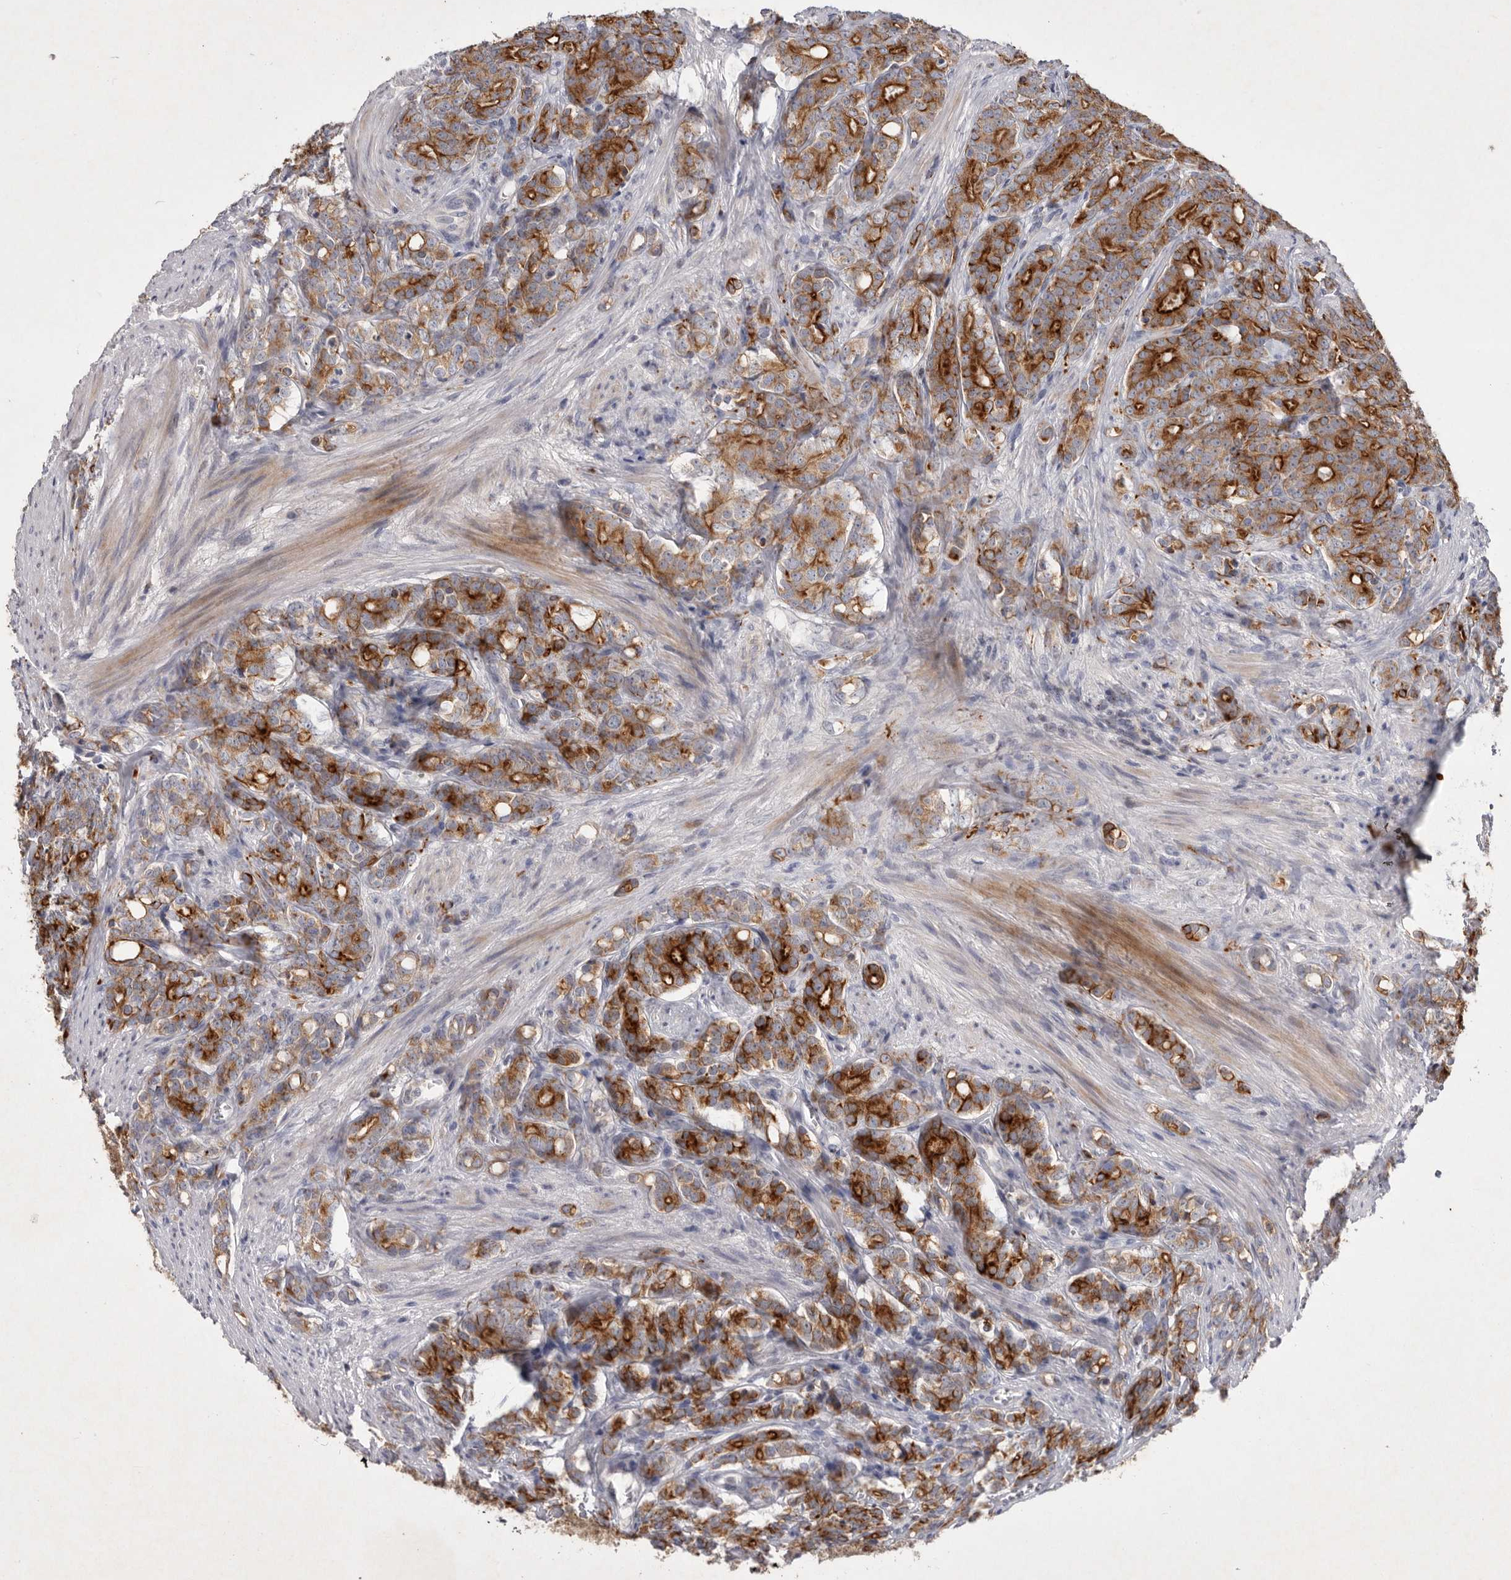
{"staining": {"intensity": "strong", "quantity": ">75%", "location": "cytoplasmic/membranous"}, "tissue": "prostate cancer", "cell_type": "Tumor cells", "image_type": "cancer", "snomed": [{"axis": "morphology", "description": "Adenocarcinoma, High grade"}, {"axis": "topography", "description": "Prostate"}], "caption": "Tumor cells demonstrate high levels of strong cytoplasmic/membranous expression in approximately >75% of cells in prostate cancer.", "gene": "TNFSF14", "patient": {"sex": "male", "age": 62}}